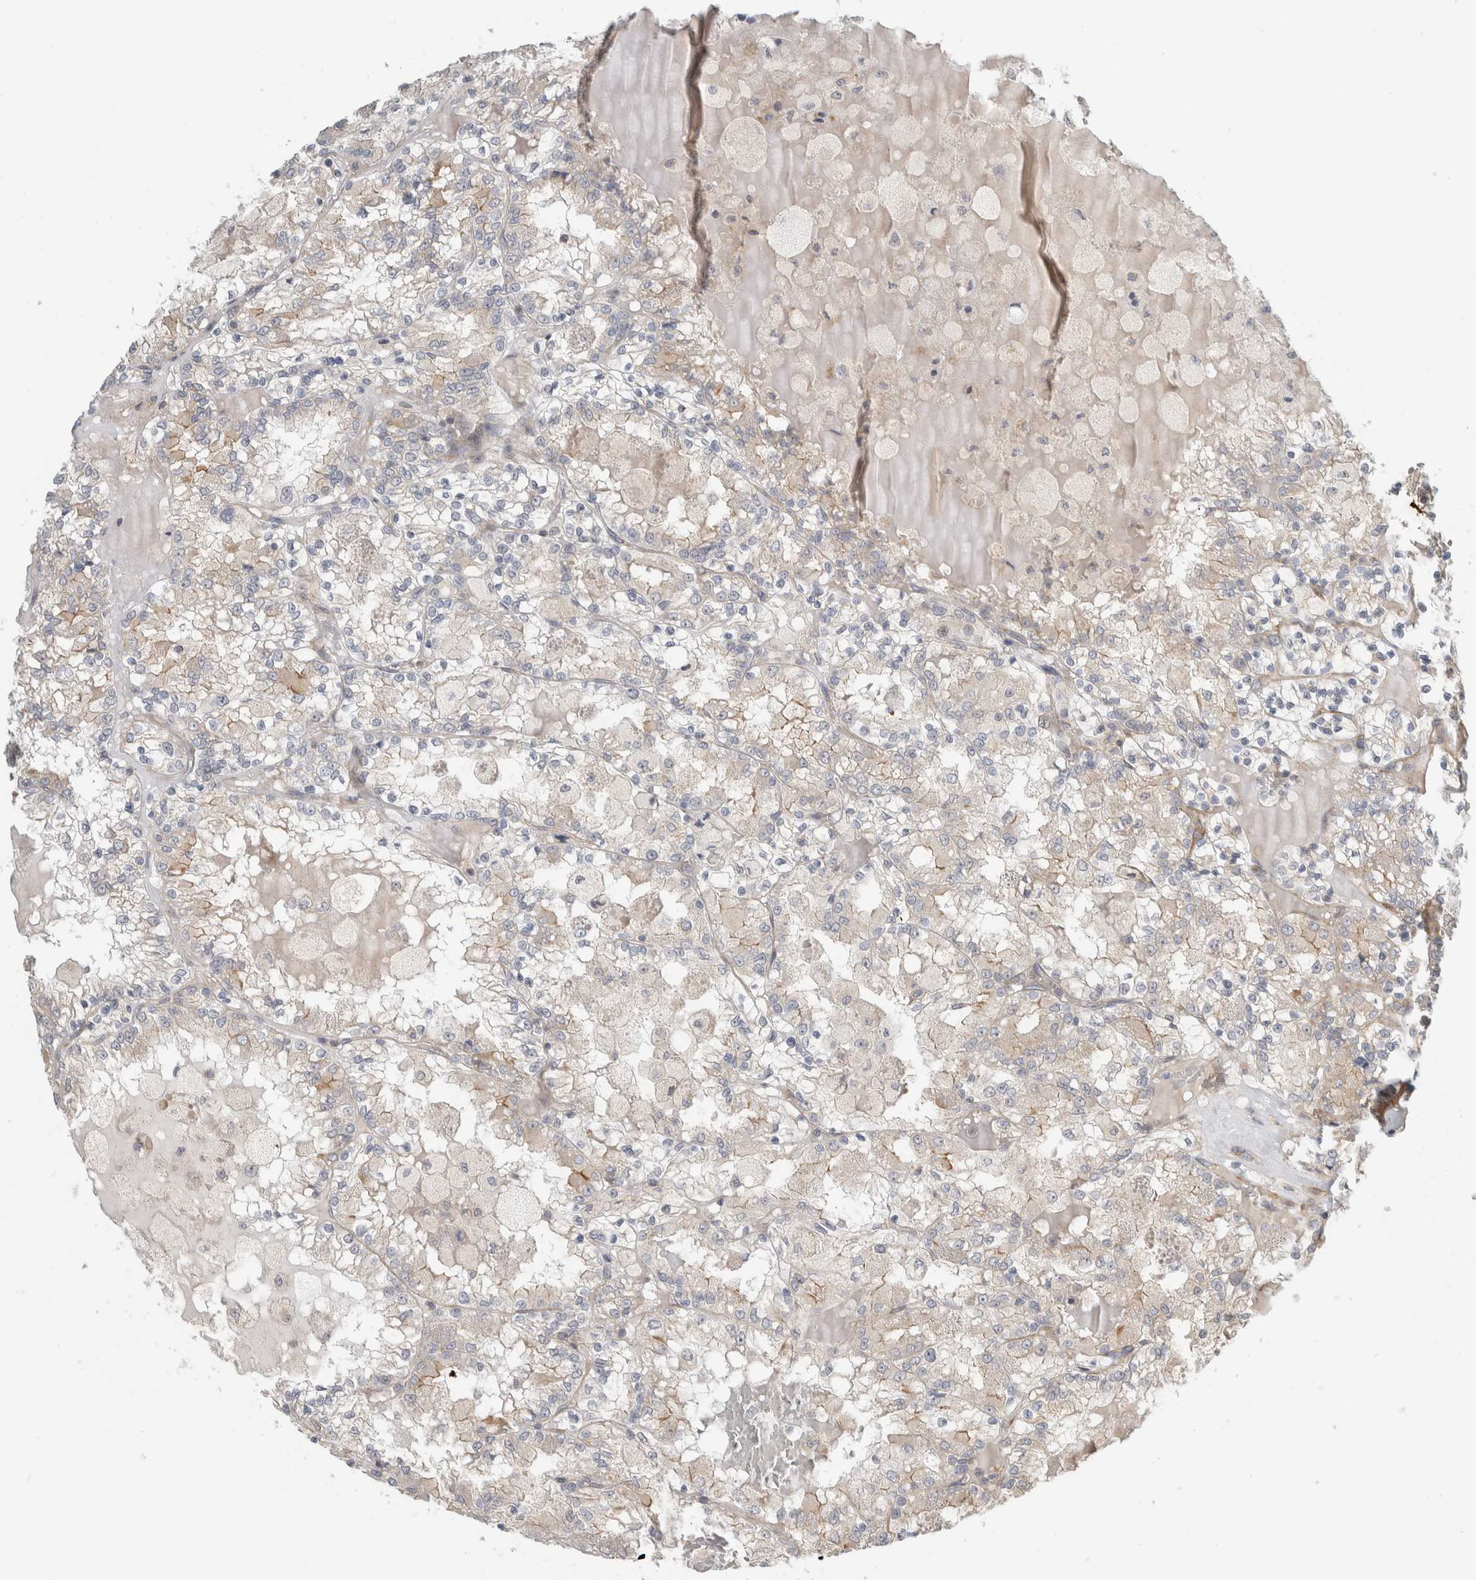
{"staining": {"intensity": "negative", "quantity": "none", "location": "none"}, "tissue": "renal cancer", "cell_type": "Tumor cells", "image_type": "cancer", "snomed": [{"axis": "morphology", "description": "Adenocarcinoma, NOS"}, {"axis": "topography", "description": "Kidney"}], "caption": "The immunohistochemistry image has no significant expression in tumor cells of renal adenocarcinoma tissue.", "gene": "KPNA5", "patient": {"sex": "female", "age": 56}}